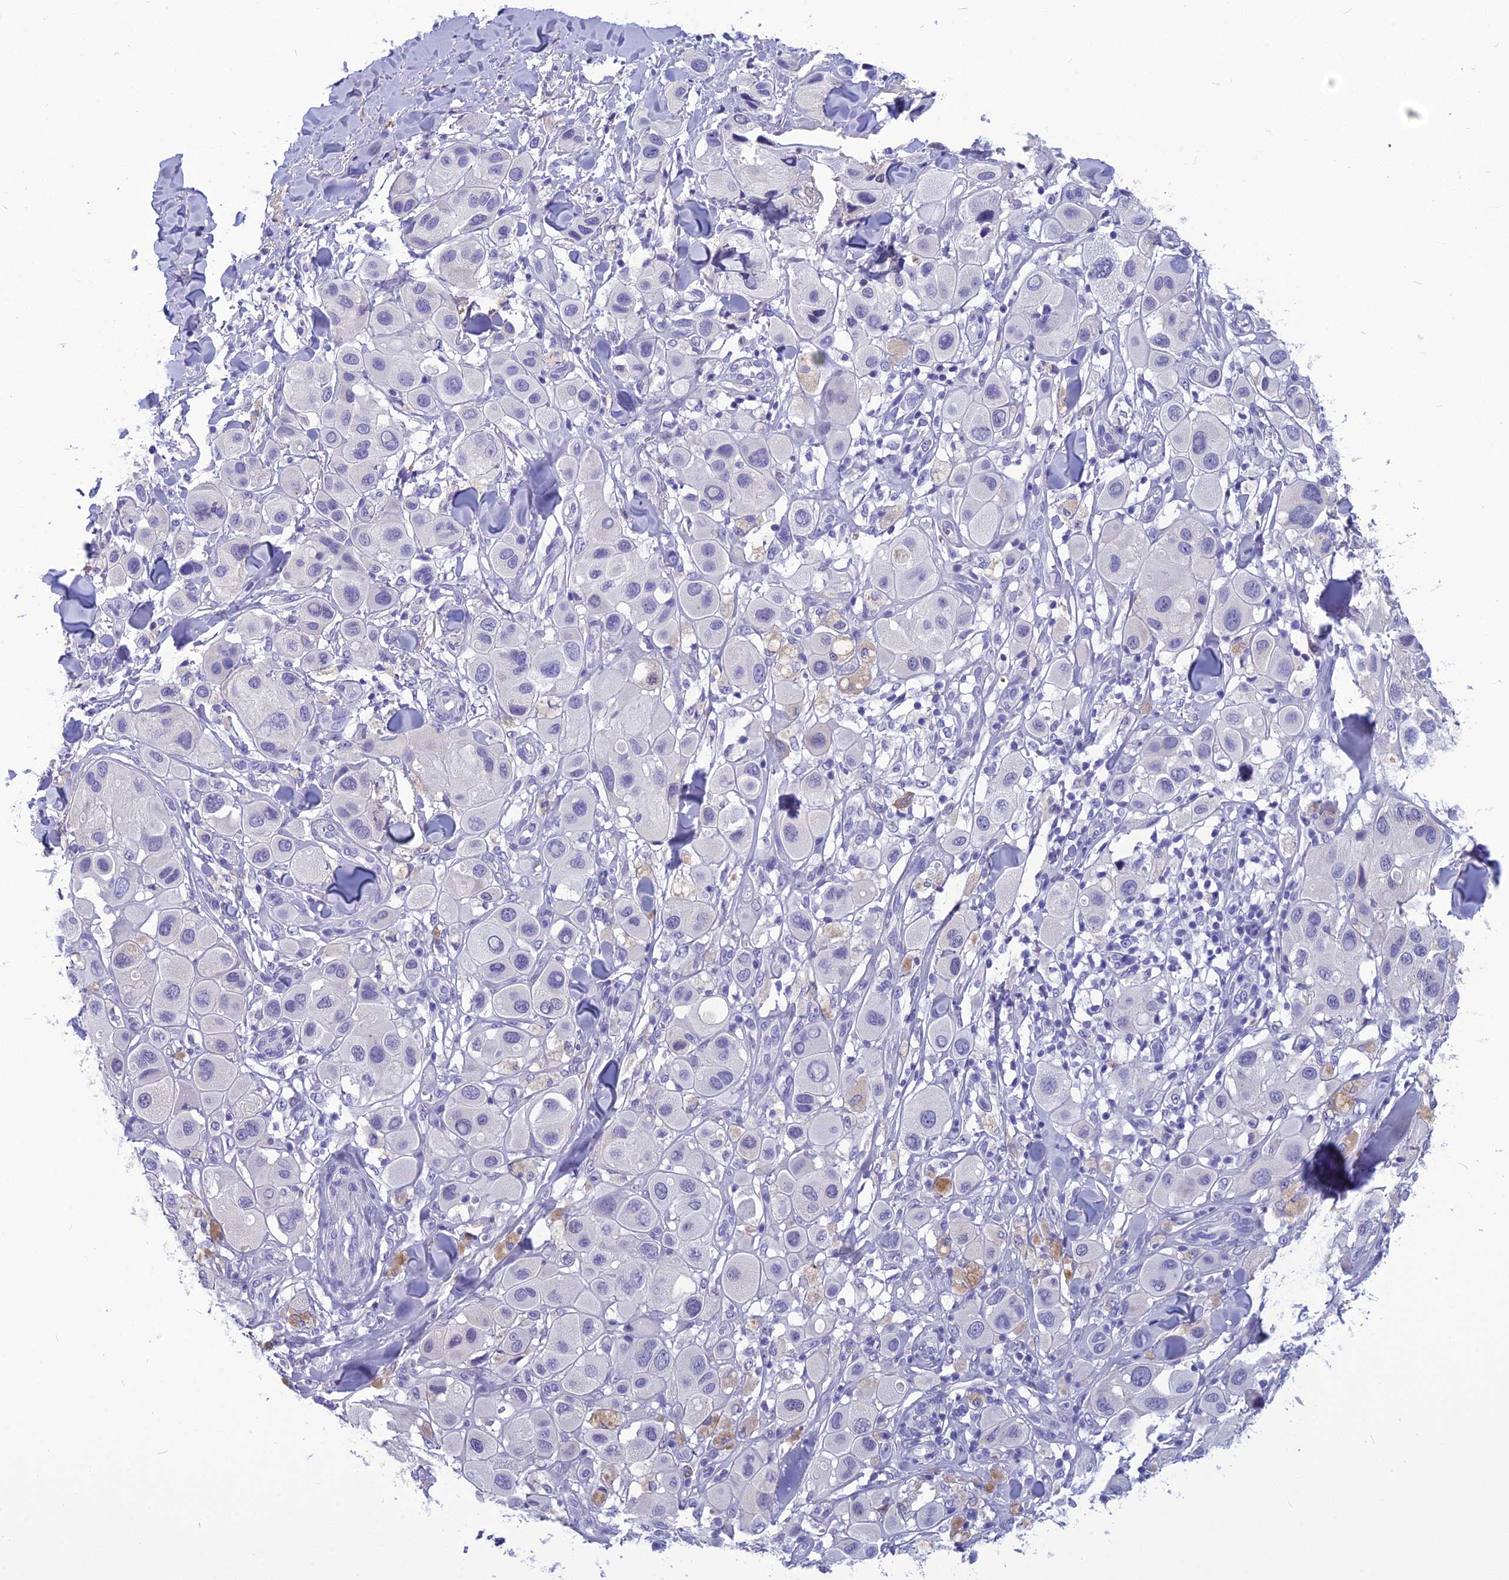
{"staining": {"intensity": "negative", "quantity": "none", "location": "none"}, "tissue": "melanoma", "cell_type": "Tumor cells", "image_type": "cancer", "snomed": [{"axis": "morphology", "description": "Malignant melanoma, Metastatic site"}, {"axis": "topography", "description": "Skin"}], "caption": "High magnification brightfield microscopy of melanoma stained with DAB (brown) and counterstained with hematoxylin (blue): tumor cells show no significant positivity.", "gene": "BBS2", "patient": {"sex": "male", "age": 41}}